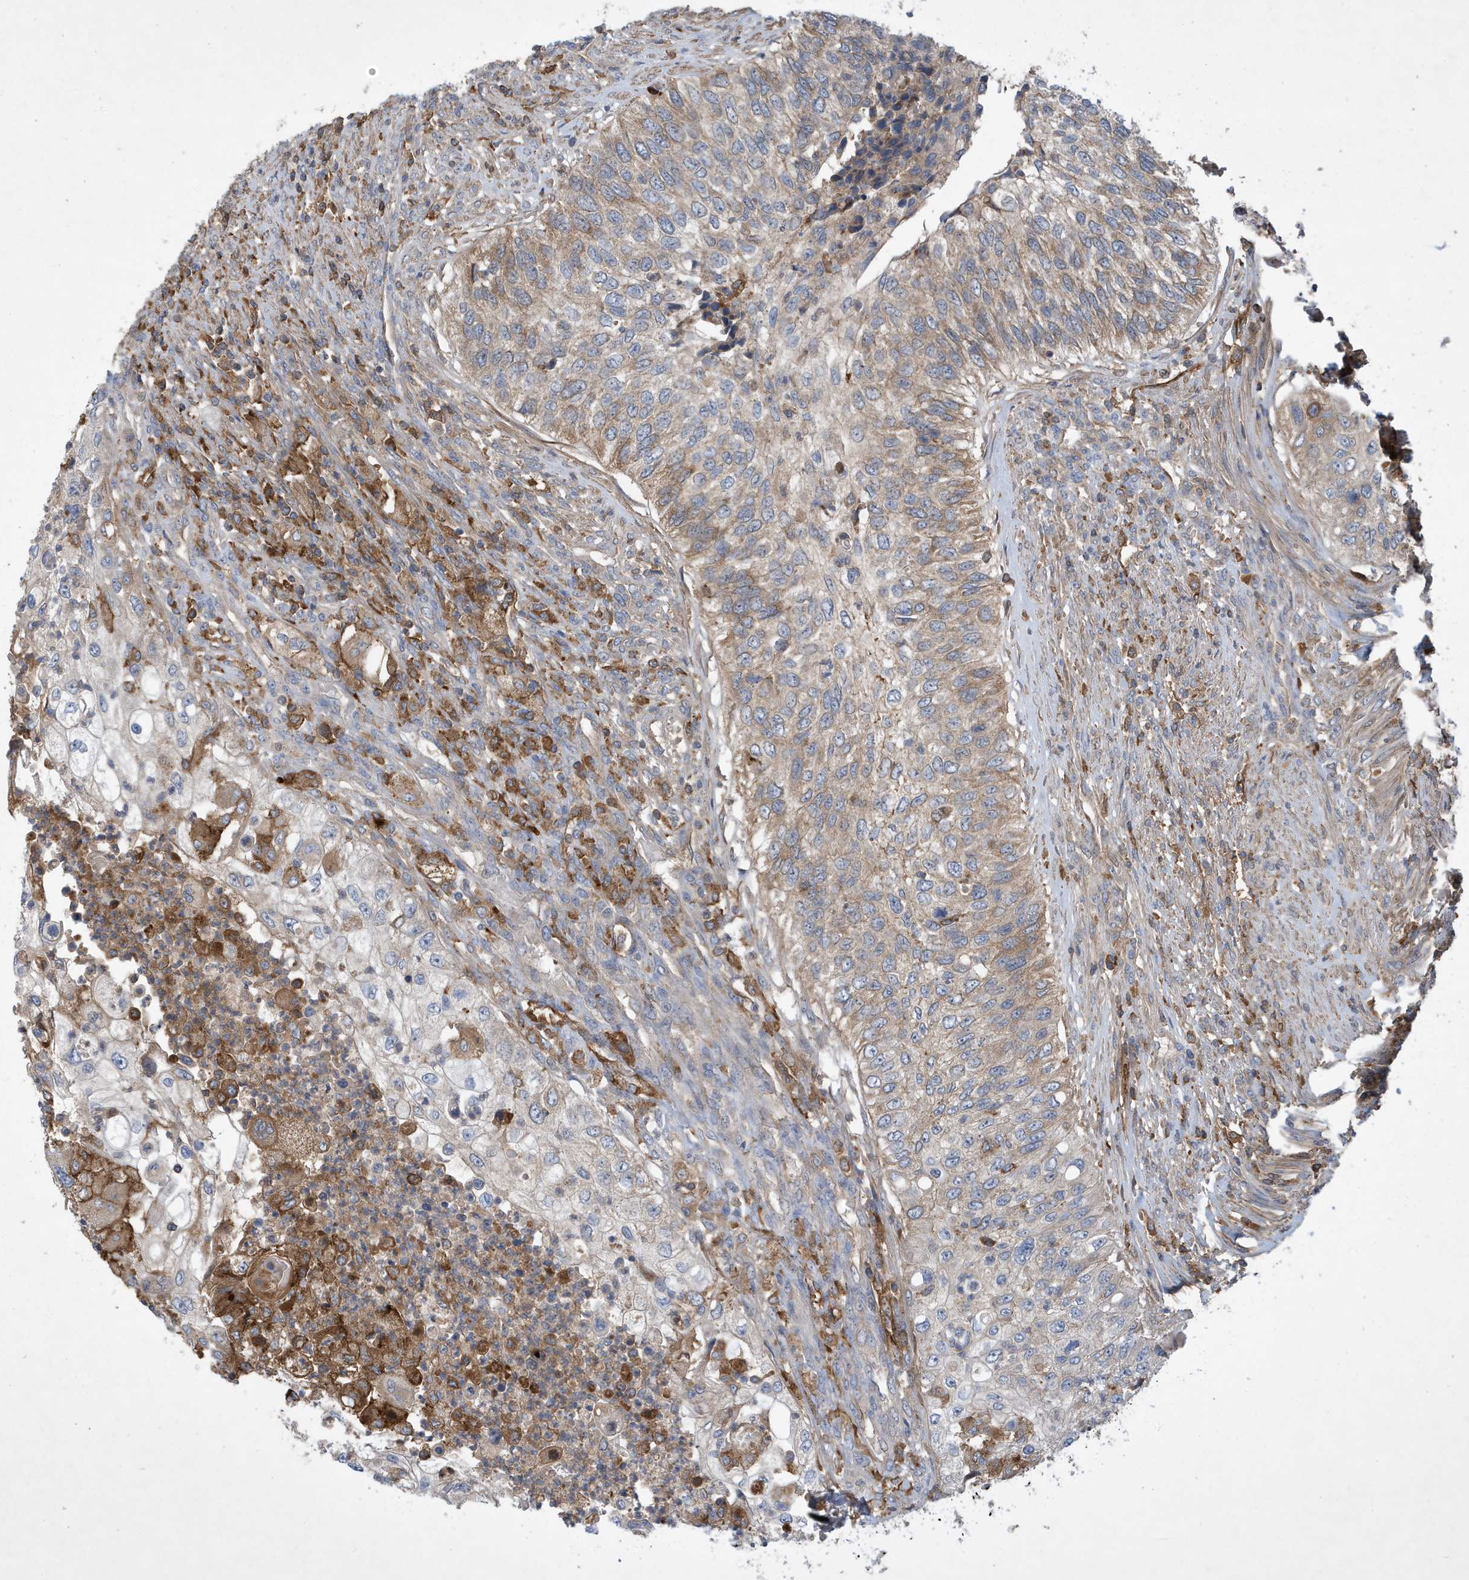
{"staining": {"intensity": "weak", "quantity": "25%-75%", "location": "cytoplasmic/membranous"}, "tissue": "urothelial cancer", "cell_type": "Tumor cells", "image_type": "cancer", "snomed": [{"axis": "morphology", "description": "Urothelial carcinoma, High grade"}, {"axis": "topography", "description": "Urinary bladder"}], "caption": "Protein staining of urothelial carcinoma (high-grade) tissue demonstrates weak cytoplasmic/membranous expression in approximately 25%-75% of tumor cells.", "gene": "STK19", "patient": {"sex": "female", "age": 60}}